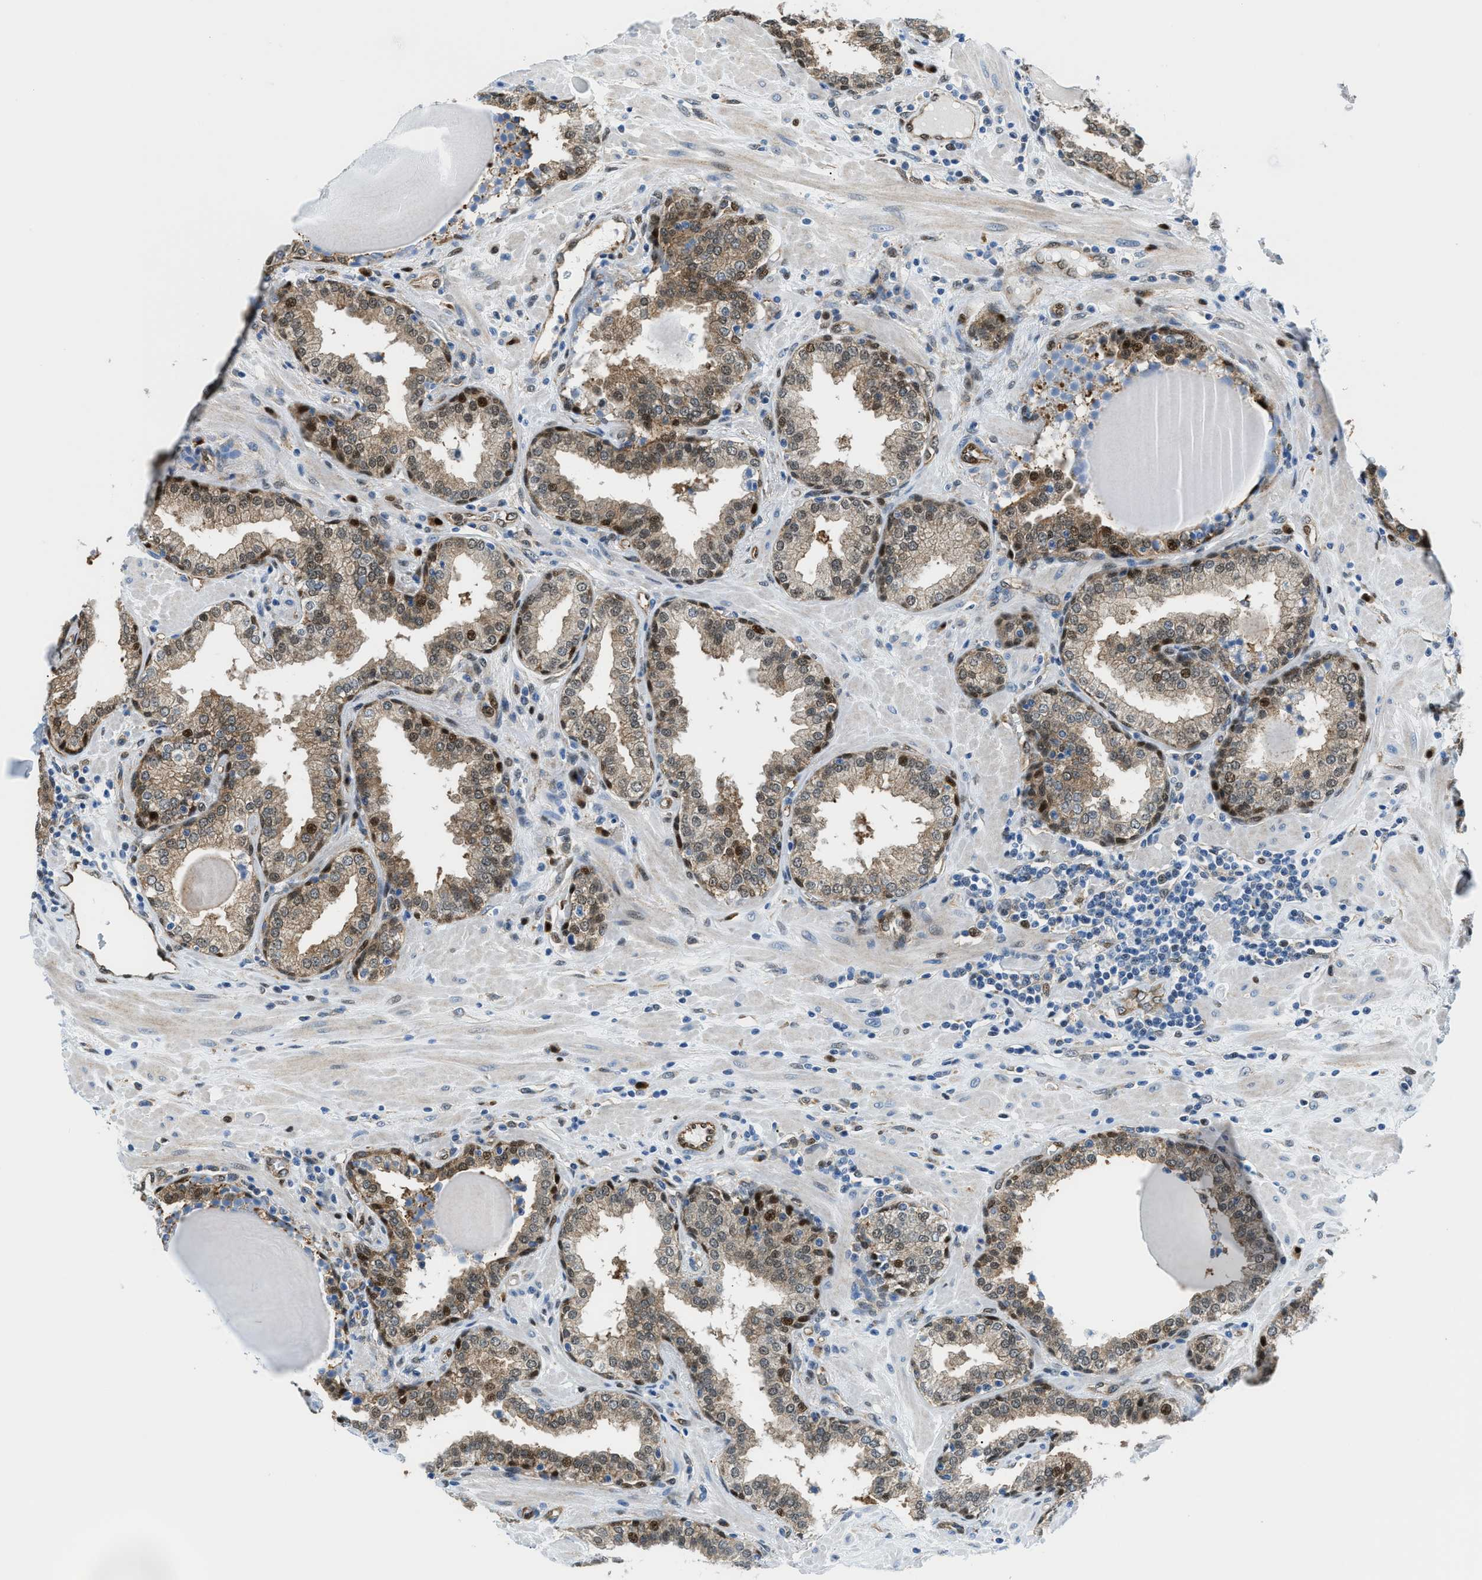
{"staining": {"intensity": "strong", "quantity": "25%-75%", "location": "cytoplasmic/membranous,nuclear"}, "tissue": "prostate", "cell_type": "Glandular cells", "image_type": "normal", "snomed": [{"axis": "morphology", "description": "Normal tissue, NOS"}, {"axis": "topography", "description": "Prostate"}], "caption": "A micrograph of prostate stained for a protein reveals strong cytoplasmic/membranous,nuclear brown staining in glandular cells.", "gene": "YWHAE", "patient": {"sex": "male", "age": 51}}